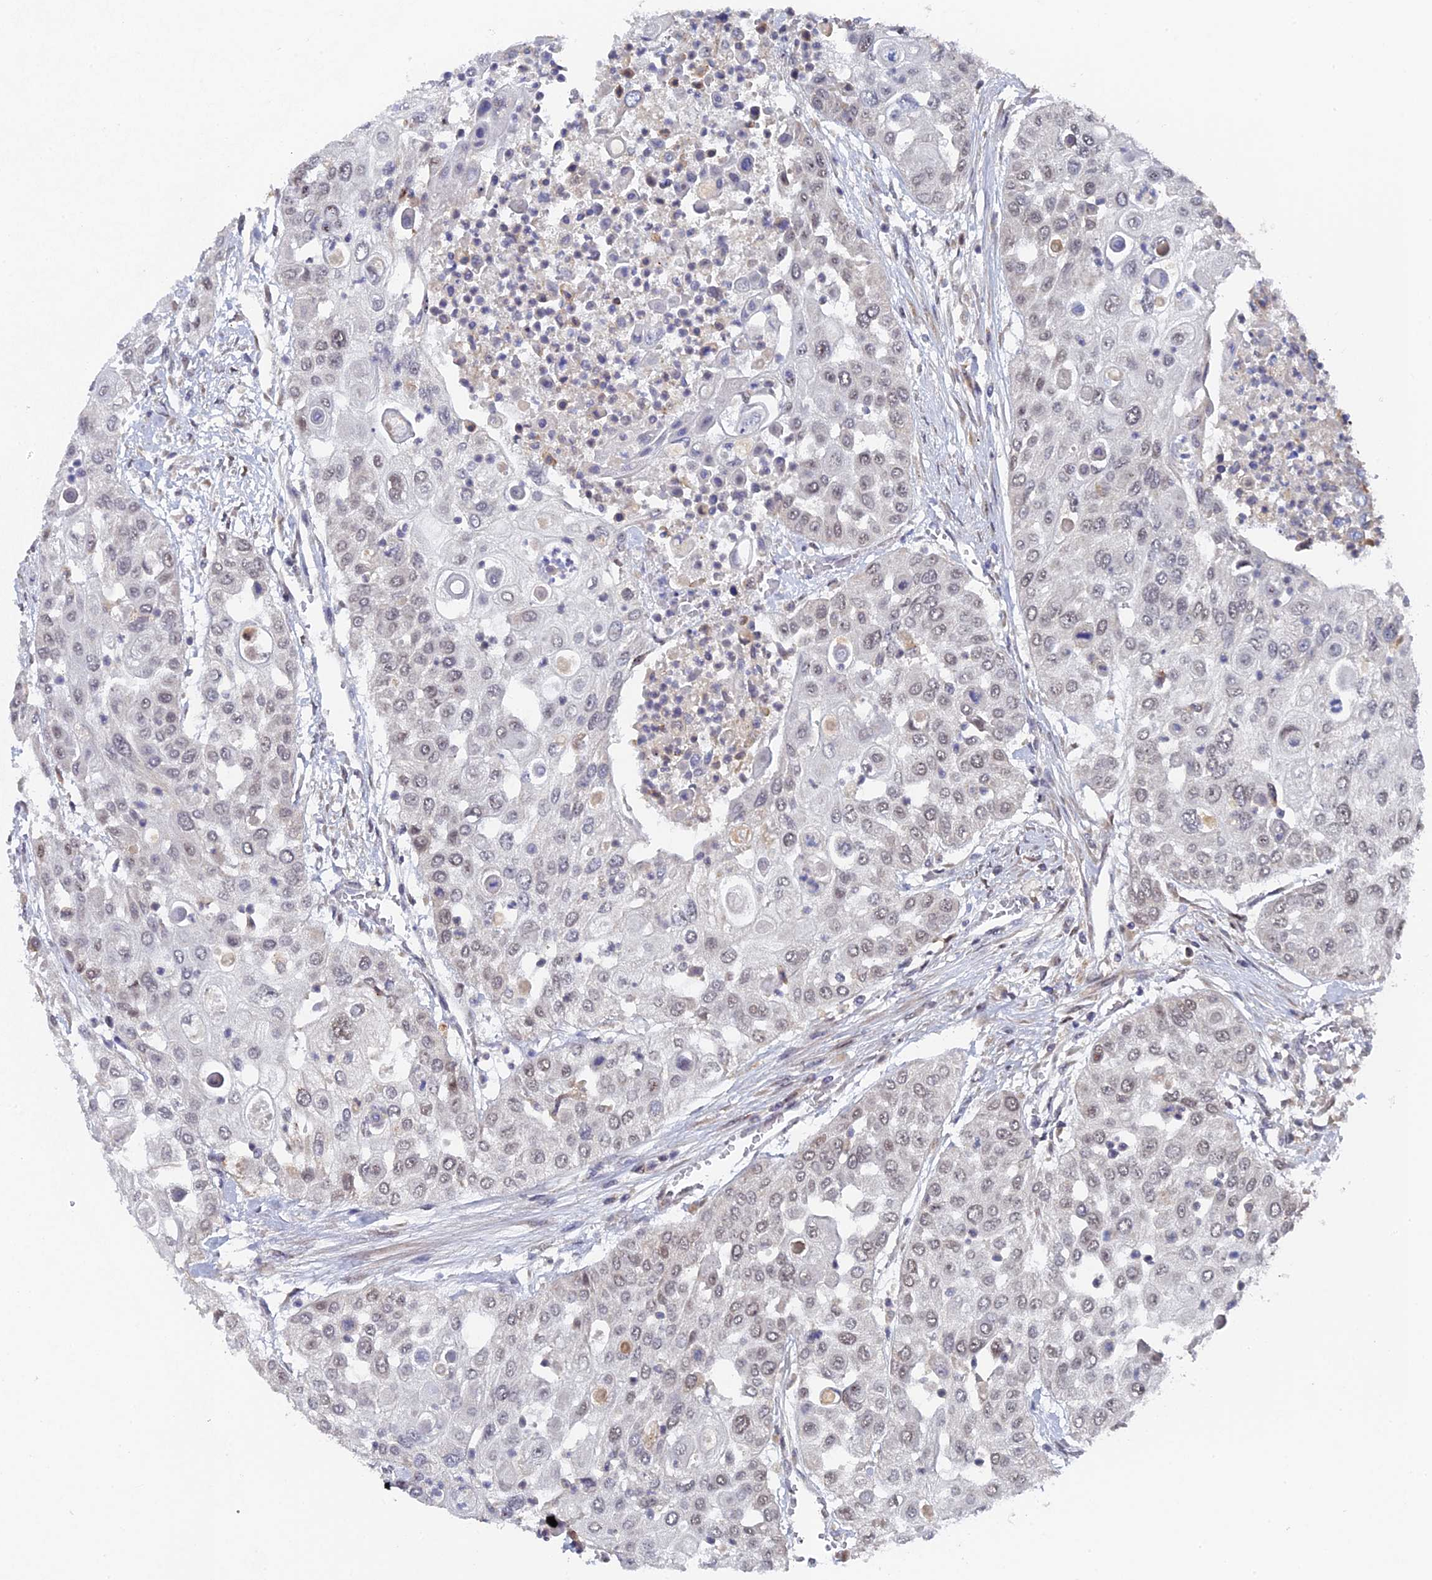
{"staining": {"intensity": "weak", "quantity": "<25%", "location": "nuclear"}, "tissue": "urothelial cancer", "cell_type": "Tumor cells", "image_type": "cancer", "snomed": [{"axis": "morphology", "description": "Urothelial carcinoma, High grade"}, {"axis": "topography", "description": "Urinary bladder"}], "caption": "An image of human high-grade urothelial carcinoma is negative for staining in tumor cells.", "gene": "MIGA2", "patient": {"sex": "female", "age": 79}}